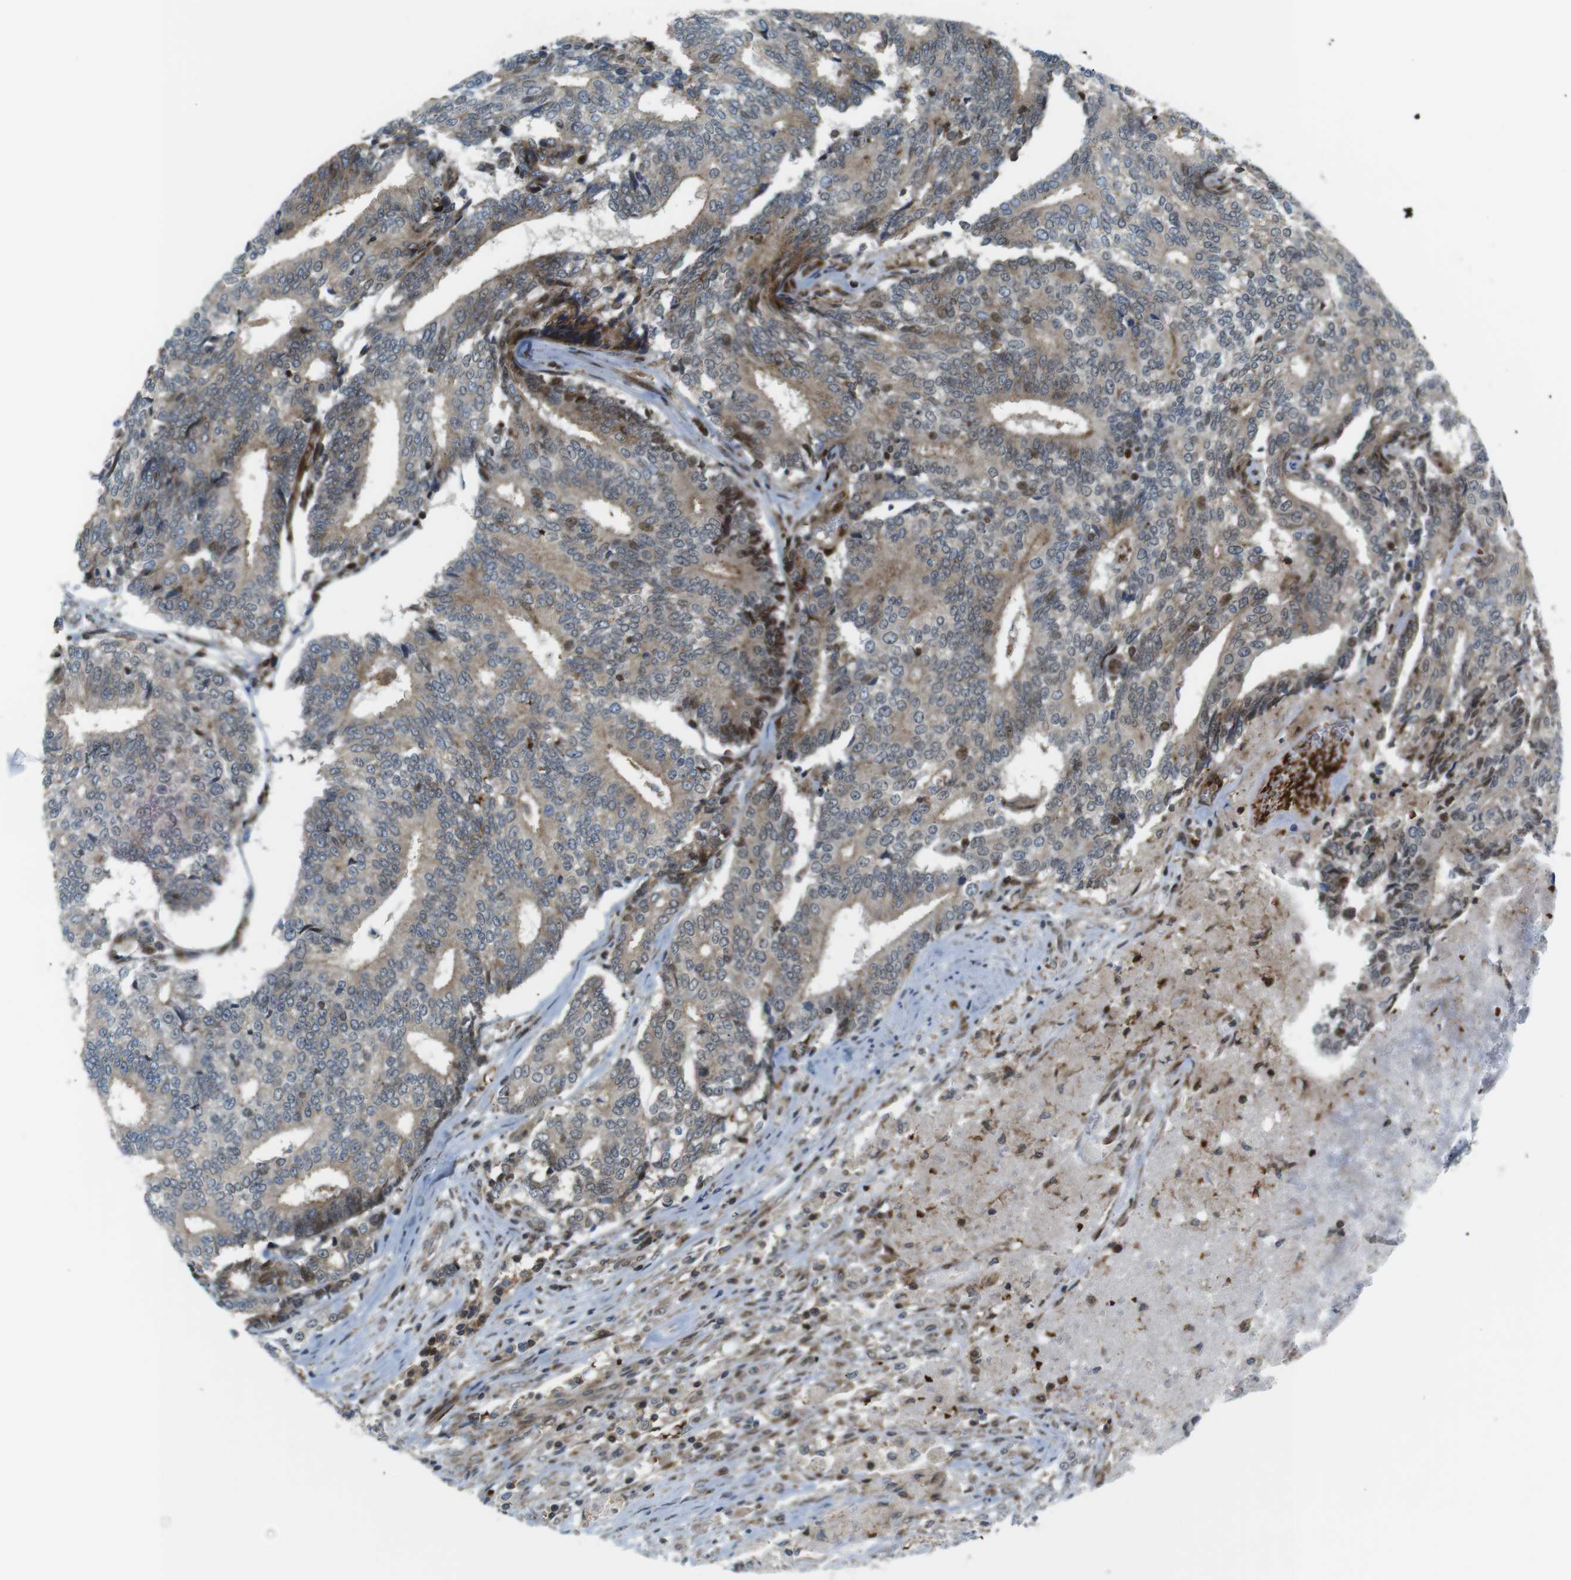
{"staining": {"intensity": "weak", "quantity": ">75%", "location": "cytoplasmic/membranous"}, "tissue": "prostate cancer", "cell_type": "Tumor cells", "image_type": "cancer", "snomed": [{"axis": "morphology", "description": "Normal tissue, NOS"}, {"axis": "morphology", "description": "Adenocarcinoma, High grade"}, {"axis": "topography", "description": "Prostate"}, {"axis": "topography", "description": "Seminal veicle"}], "caption": "A low amount of weak cytoplasmic/membranous positivity is present in about >75% of tumor cells in prostate cancer tissue.", "gene": "CUL7", "patient": {"sex": "male", "age": 55}}